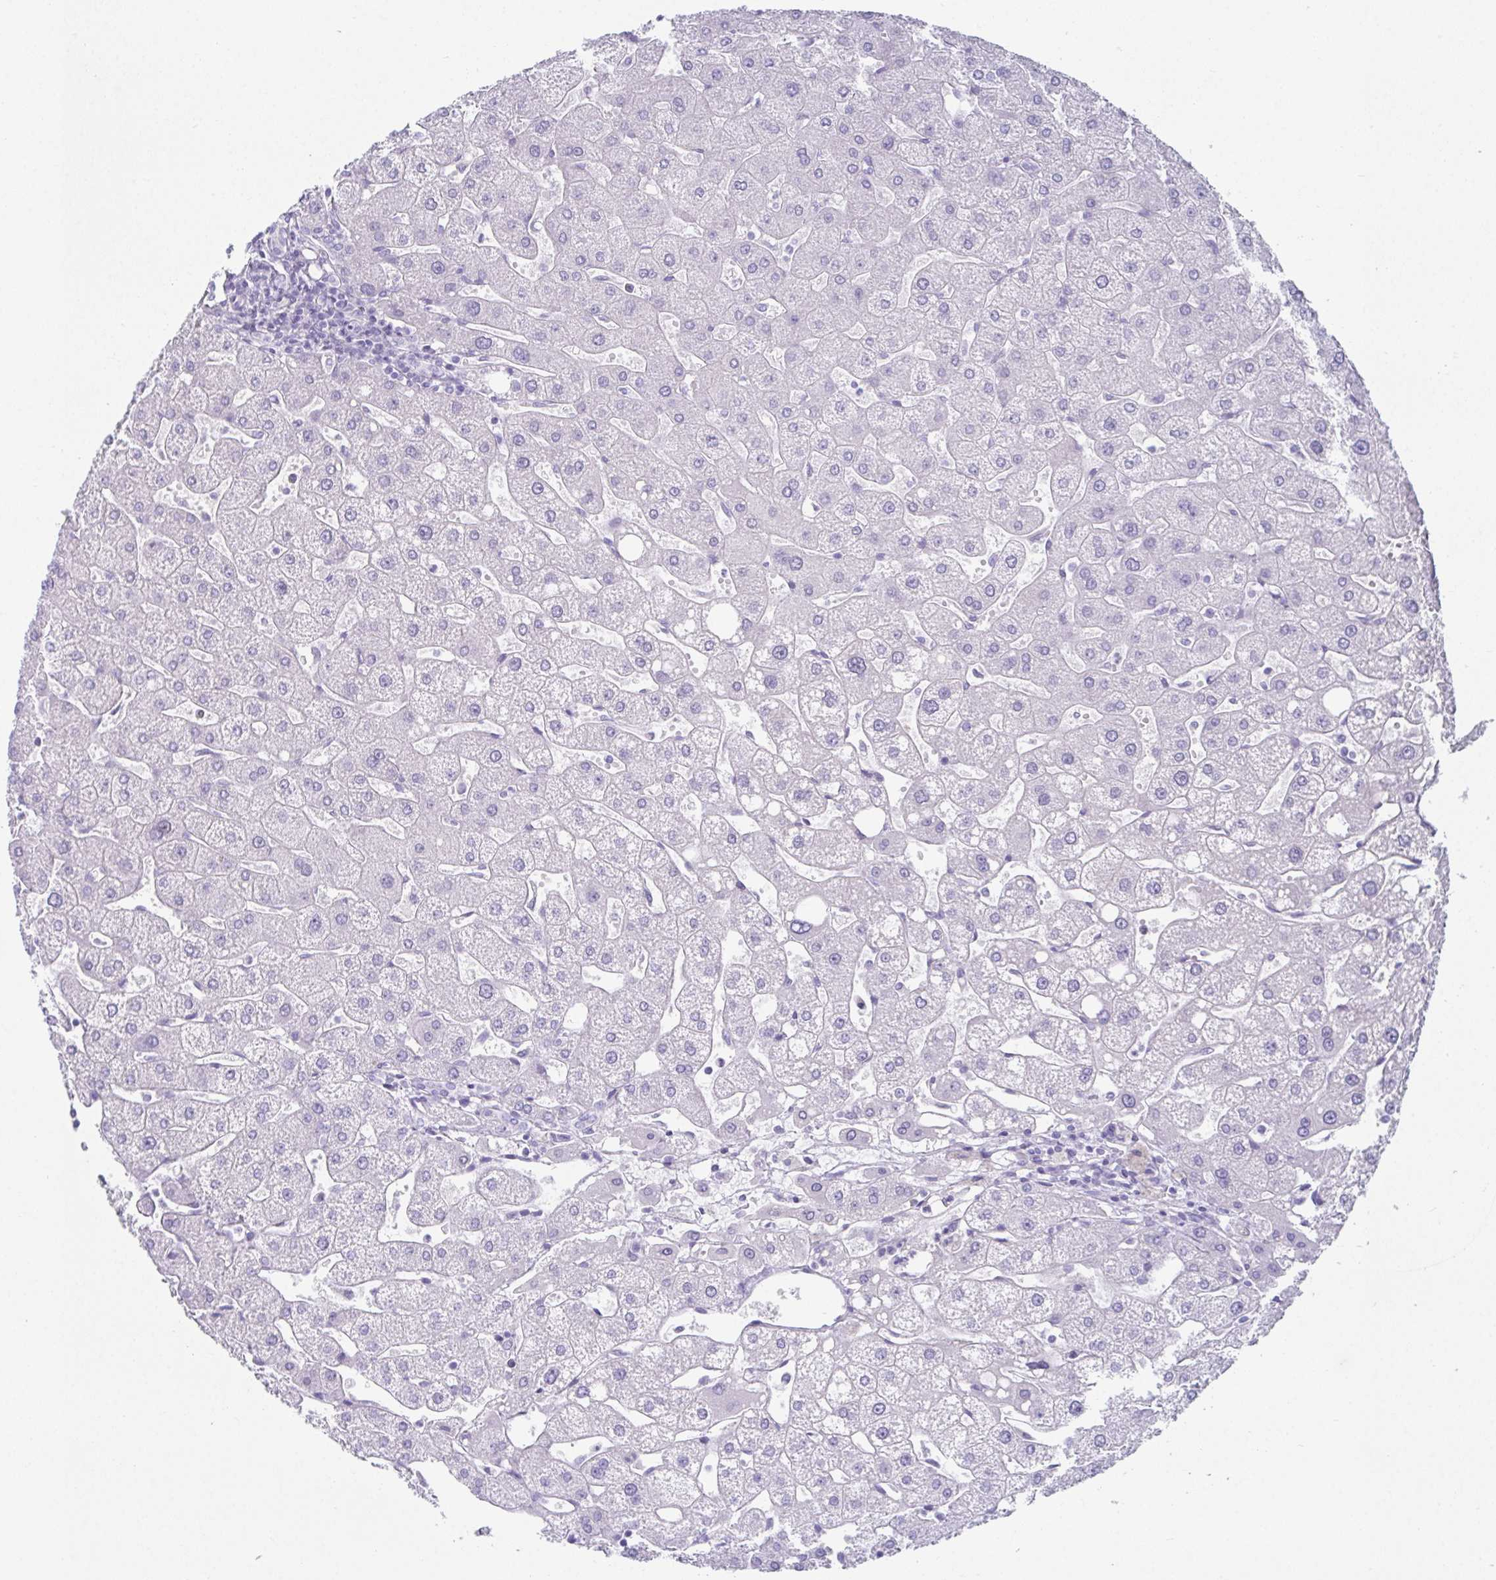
{"staining": {"intensity": "negative", "quantity": "none", "location": "none"}, "tissue": "liver", "cell_type": "Cholangiocytes", "image_type": "normal", "snomed": [{"axis": "morphology", "description": "Normal tissue, NOS"}, {"axis": "topography", "description": "Liver"}], "caption": "High magnification brightfield microscopy of benign liver stained with DAB (brown) and counterstained with hematoxylin (blue): cholangiocytes show no significant positivity. (DAB (3,3'-diaminobenzidine) immunohistochemistry visualized using brightfield microscopy, high magnification).", "gene": "SYCP1", "patient": {"sex": "male", "age": 67}}